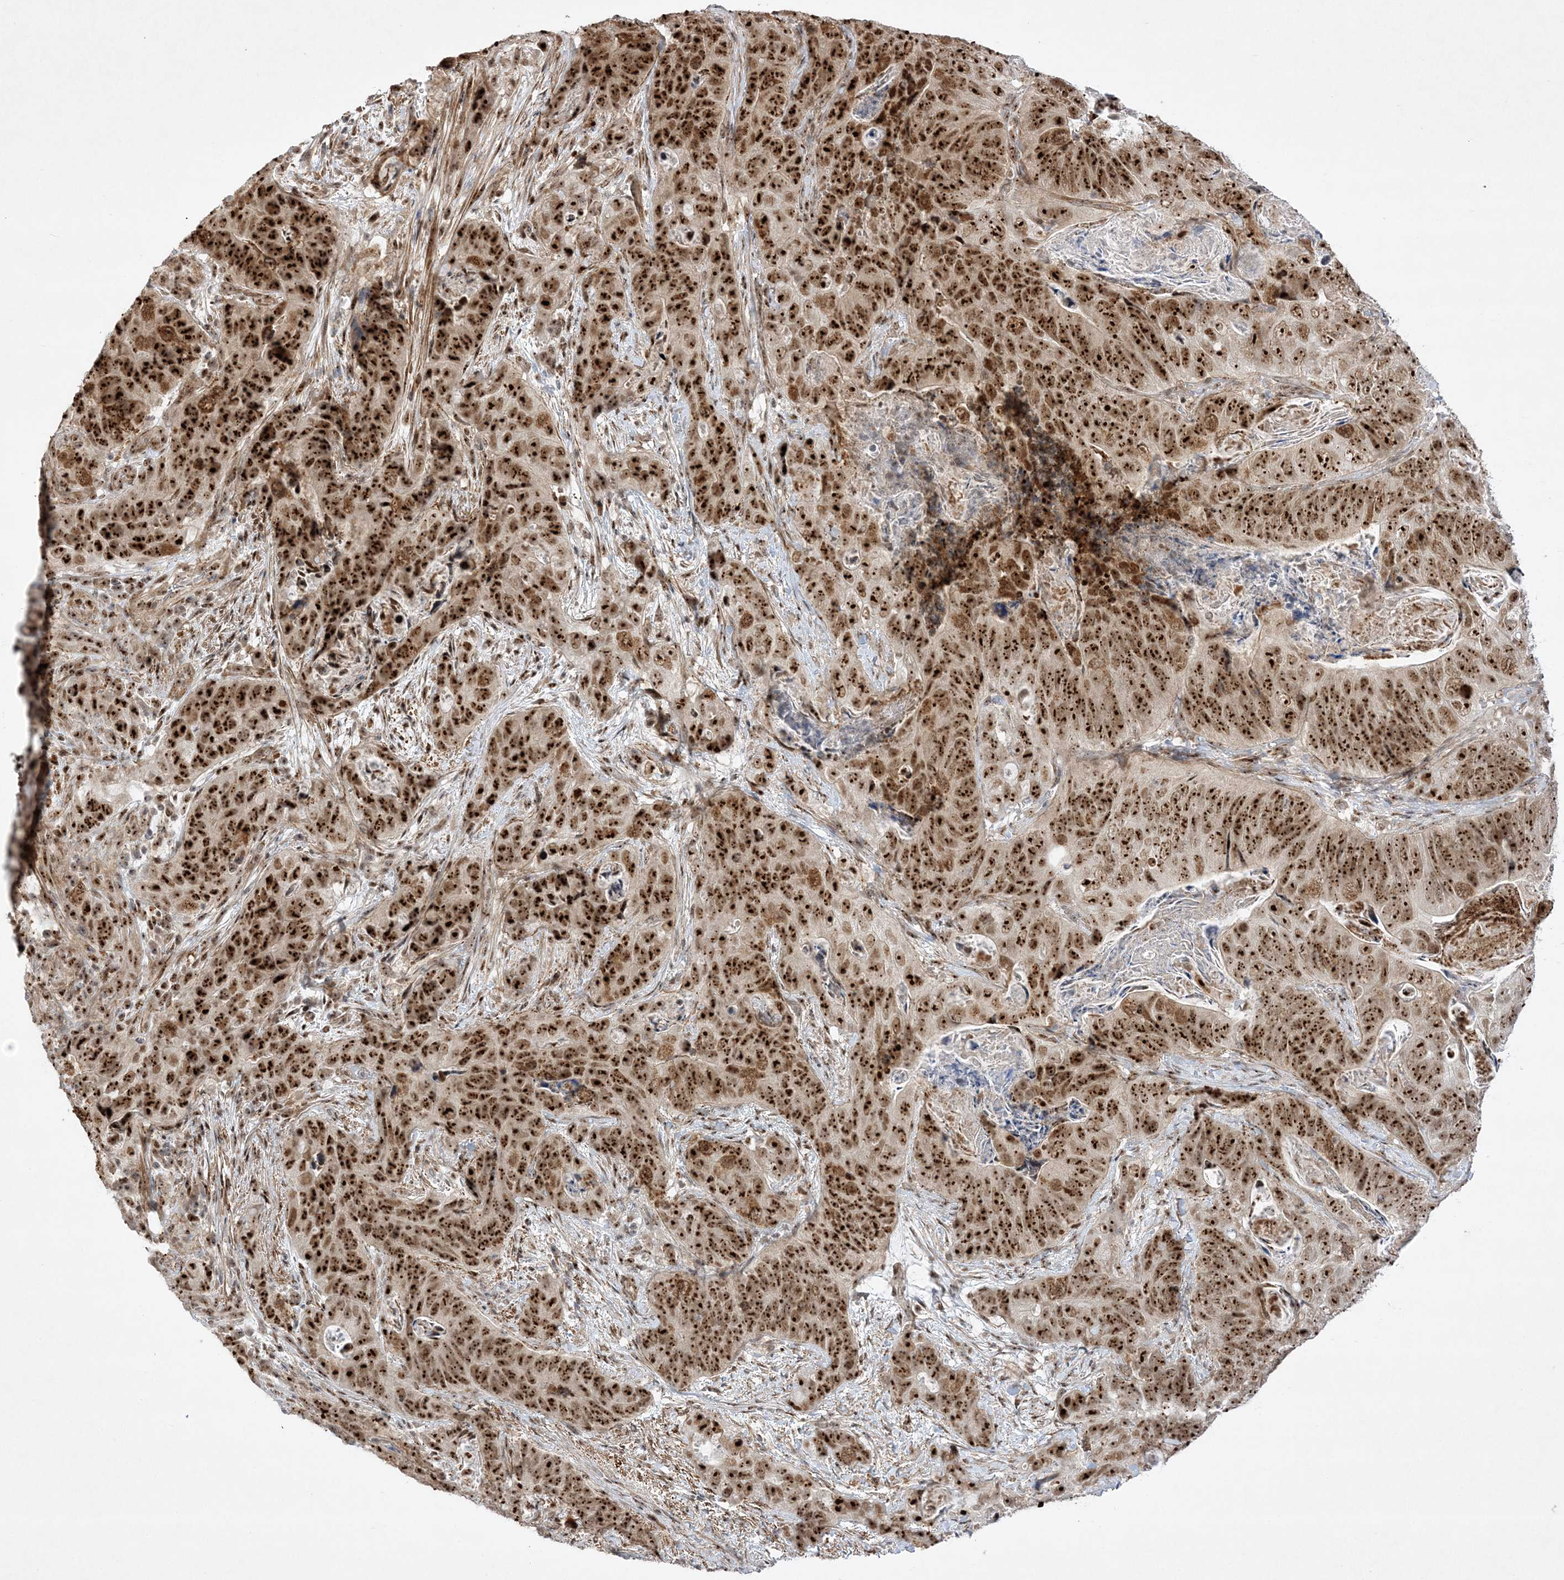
{"staining": {"intensity": "strong", "quantity": ">75%", "location": "nuclear"}, "tissue": "stomach cancer", "cell_type": "Tumor cells", "image_type": "cancer", "snomed": [{"axis": "morphology", "description": "Normal tissue, NOS"}, {"axis": "morphology", "description": "Adenocarcinoma, NOS"}, {"axis": "topography", "description": "Stomach"}], "caption": "Protein expression analysis of stomach cancer (adenocarcinoma) reveals strong nuclear expression in approximately >75% of tumor cells.", "gene": "NPM3", "patient": {"sex": "female", "age": 89}}